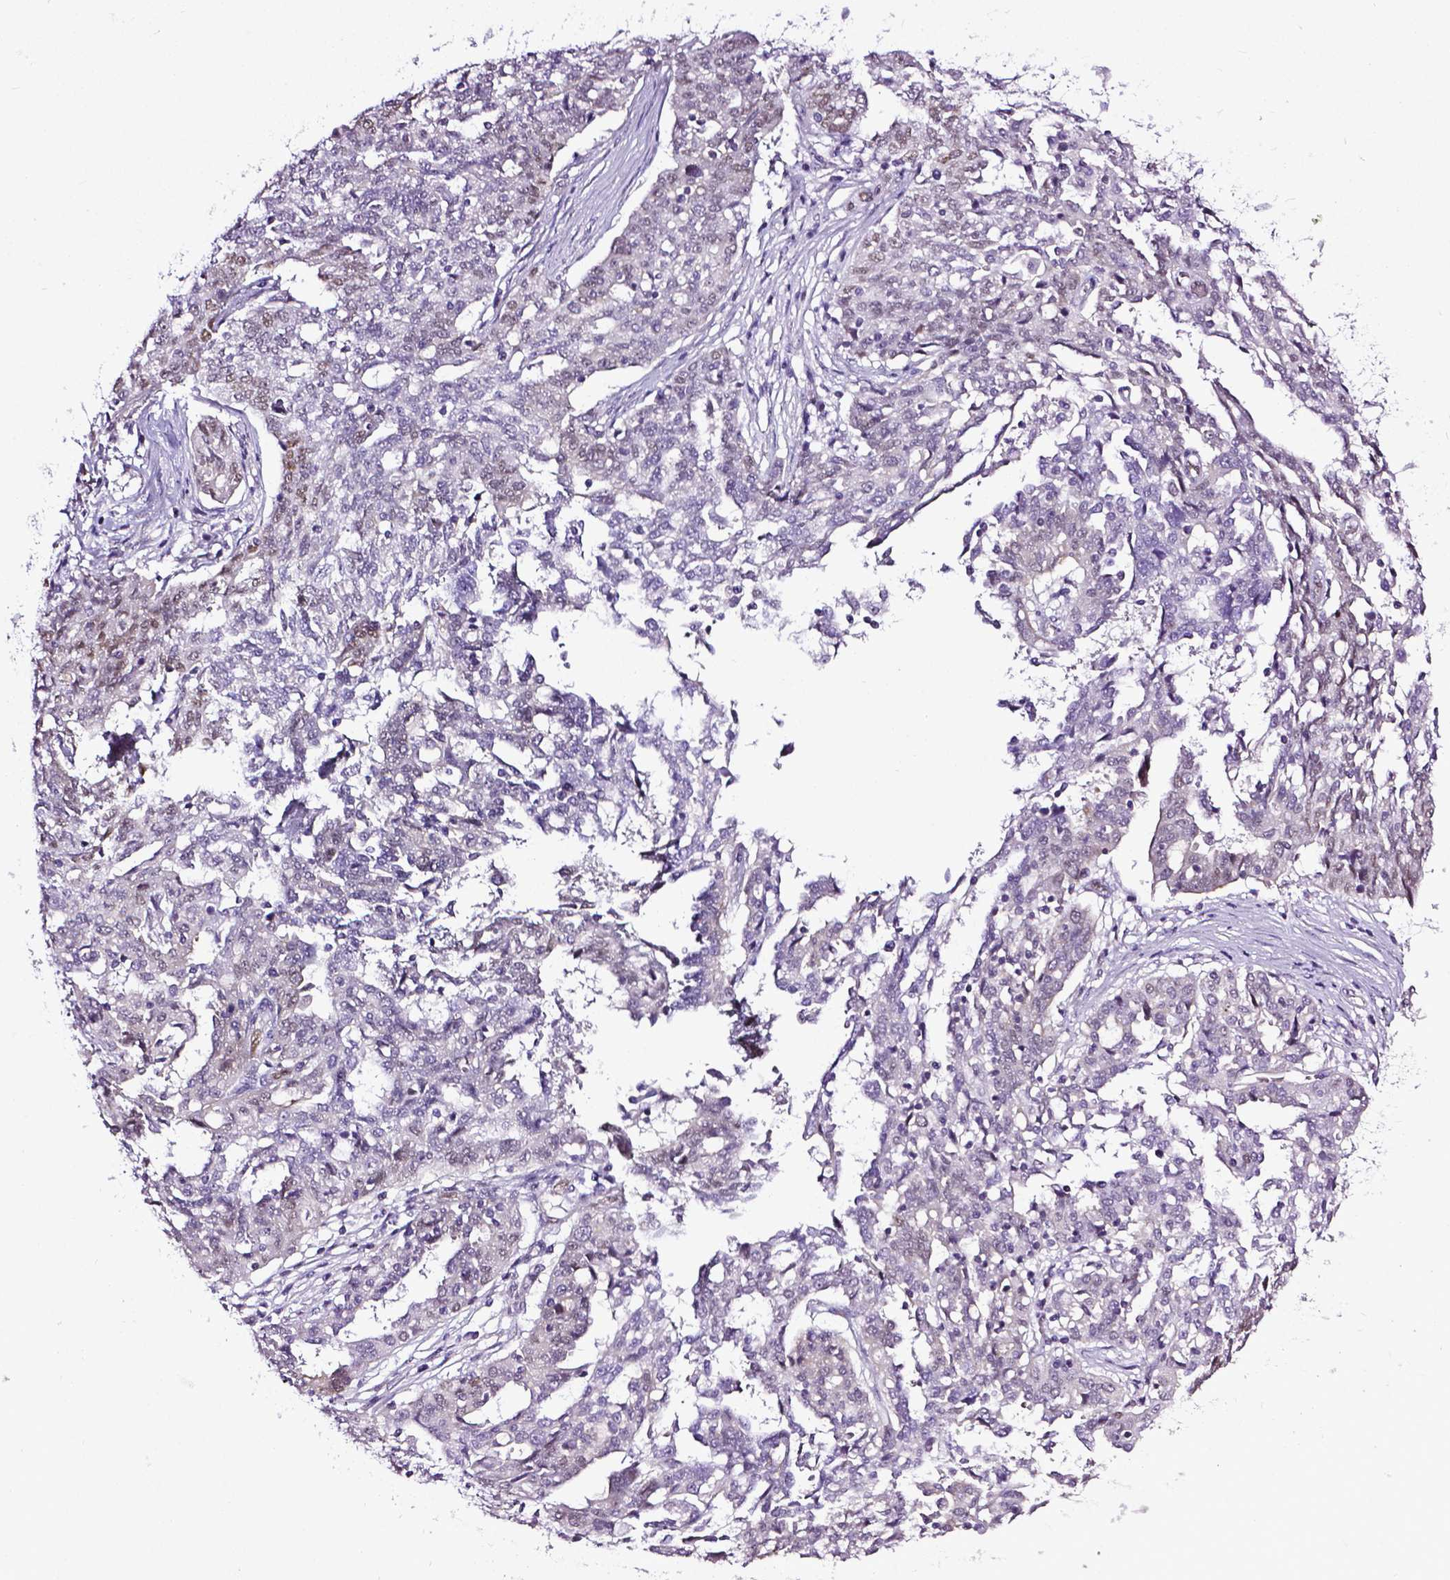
{"staining": {"intensity": "weak", "quantity": "<25%", "location": "nuclear"}, "tissue": "ovarian cancer", "cell_type": "Tumor cells", "image_type": "cancer", "snomed": [{"axis": "morphology", "description": "Cystadenocarcinoma, serous, NOS"}, {"axis": "topography", "description": "Ovary"}], "caption": "Tumor cells are negative for protein expression in human ovarian cancer (serous cystadenocarcinoma).", "gene": "PTGER3", "patient": {"sex": "female", "age": 67}}